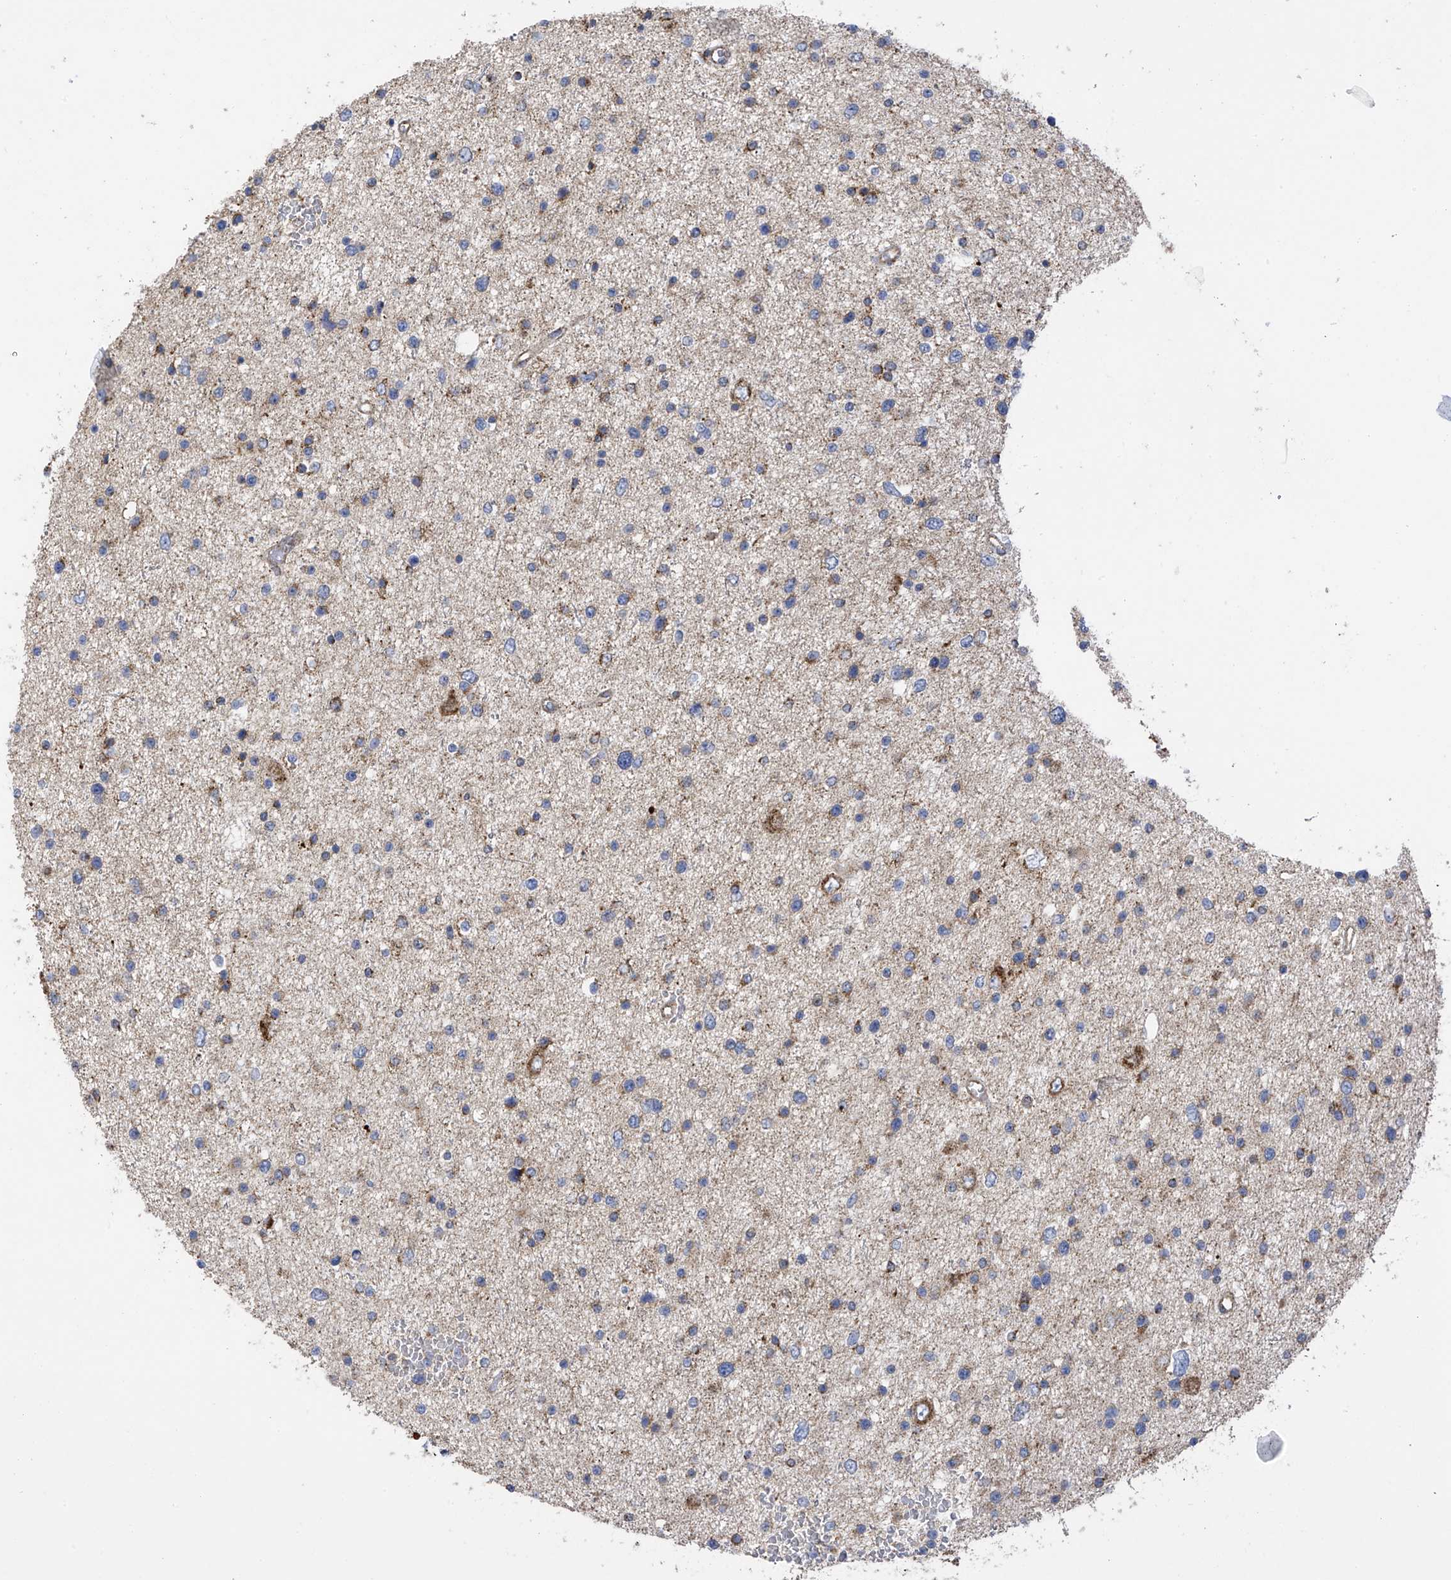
{"staining": {"intensity": "moderate", "quantity": "<25%", "location": "cytoplasmic/membranous"}, "tissue": "glioma", "cell_type": "Tumor cells", "image_type": "cancer", "snomed": [{"axis": "morphology", "description": "Glioma, malignant, Low grade"}, {"axis": "topography", "description": "Brain"}], "caption": "Tumor cells demonstrate low levels of moderate cytoplasmic/membranous positivity in about <25% of cells in glioma. (DAB (3,3'-diaminobenzidine) IHC with brightfield microscopy, high magnification).", "gene": "ITM2B", "patient": {"sex": "female", "age": 37}}